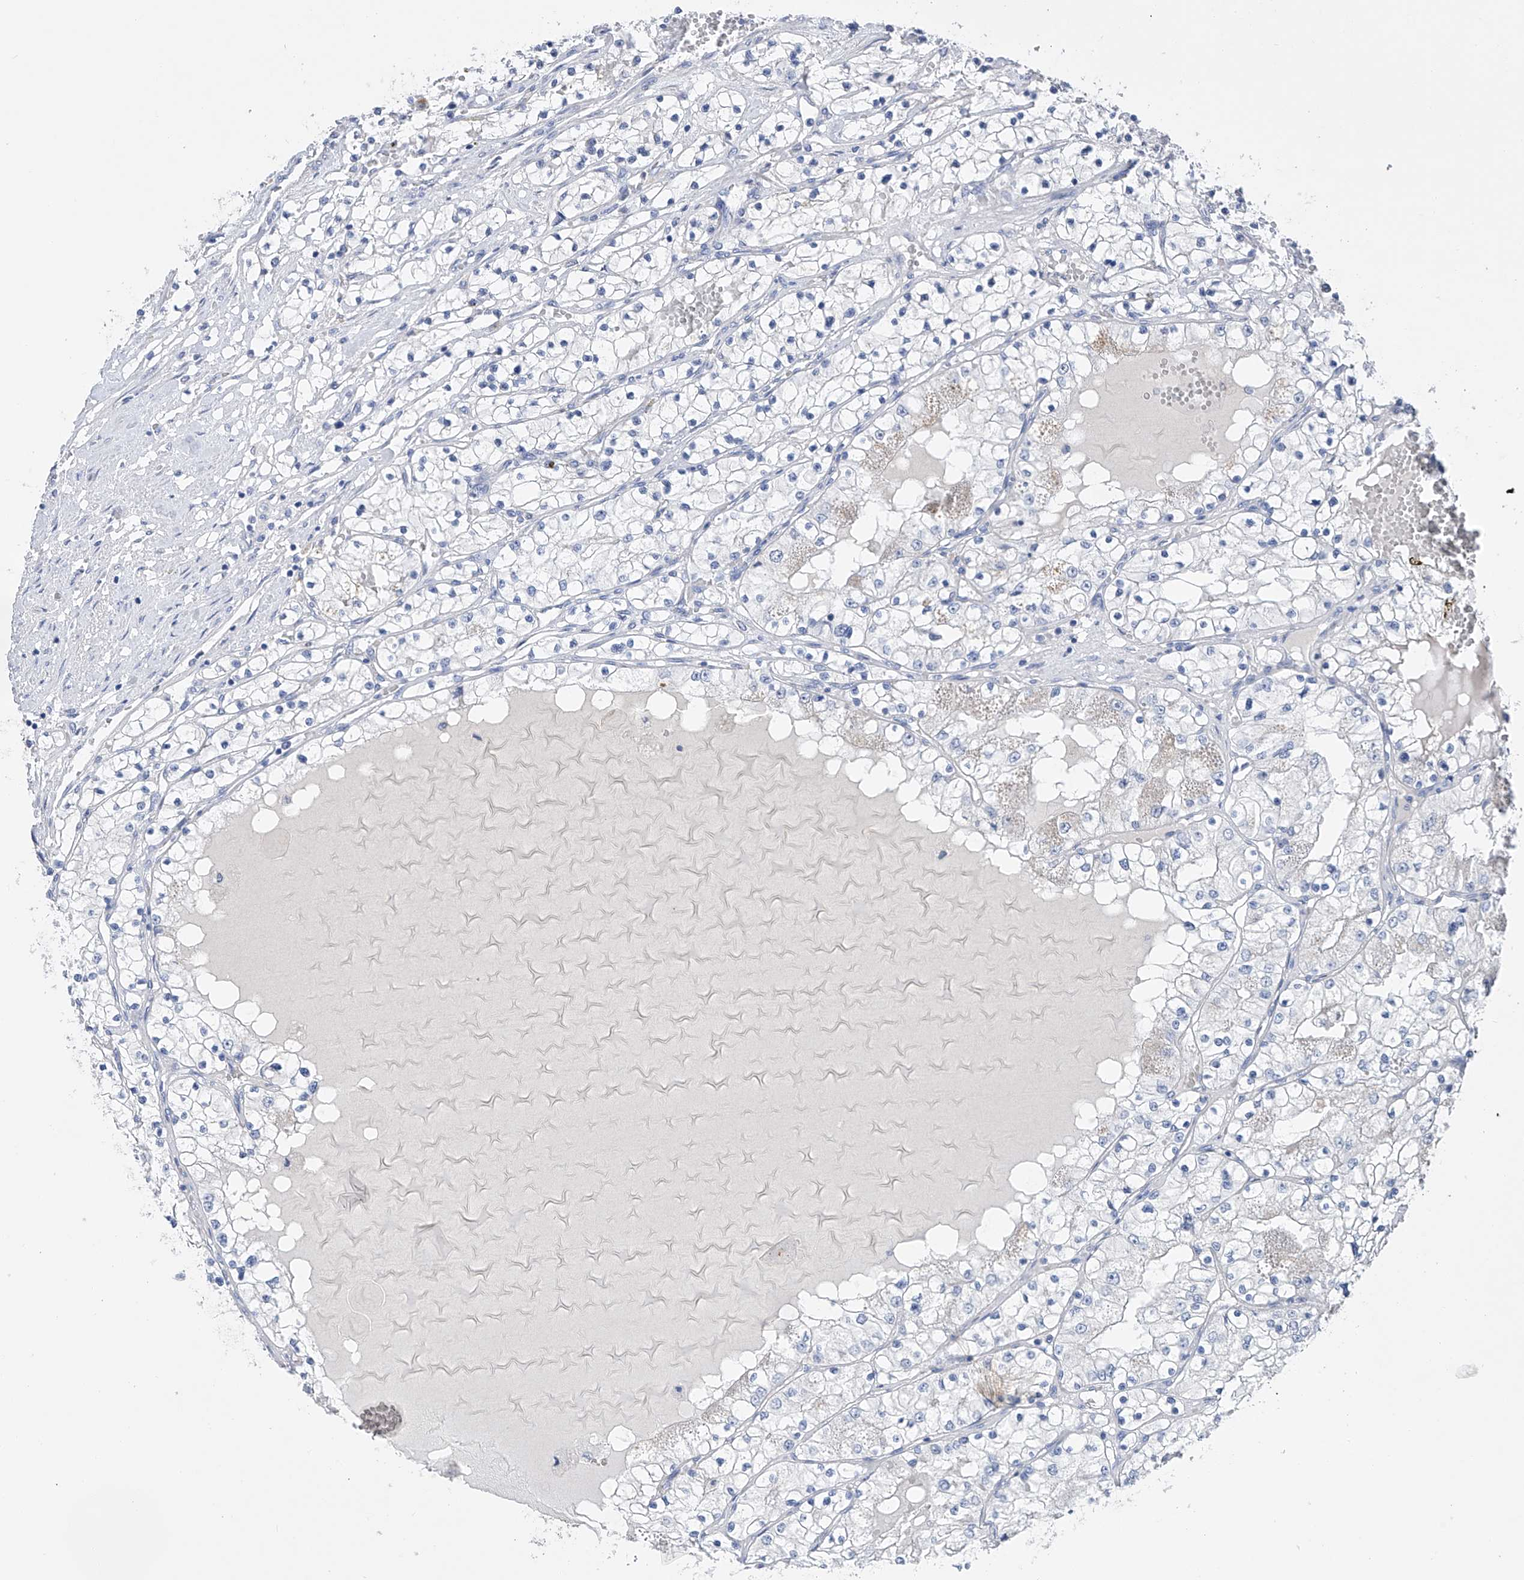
{"staining": {"intensity": "negative", "quantity": "none", "location": "none"}, "tissue": "renal cancer", "cell_type": "Tumor cells", "image_type": "cancer", "snomed": [{"axis": "morphology", "description": "Normal tissue, NOS"}, {"axis": "morphology", "description": "Adenocarcinoma, NOS"}, {"axis": "topography", "description": "Kidney"}], "caption": "Renal cancer was stained to show a protein in brown. There is no significant staining in tumor cells.", "gene": "ADRA1A", "patient": {"sex": "male", "age": 68}}